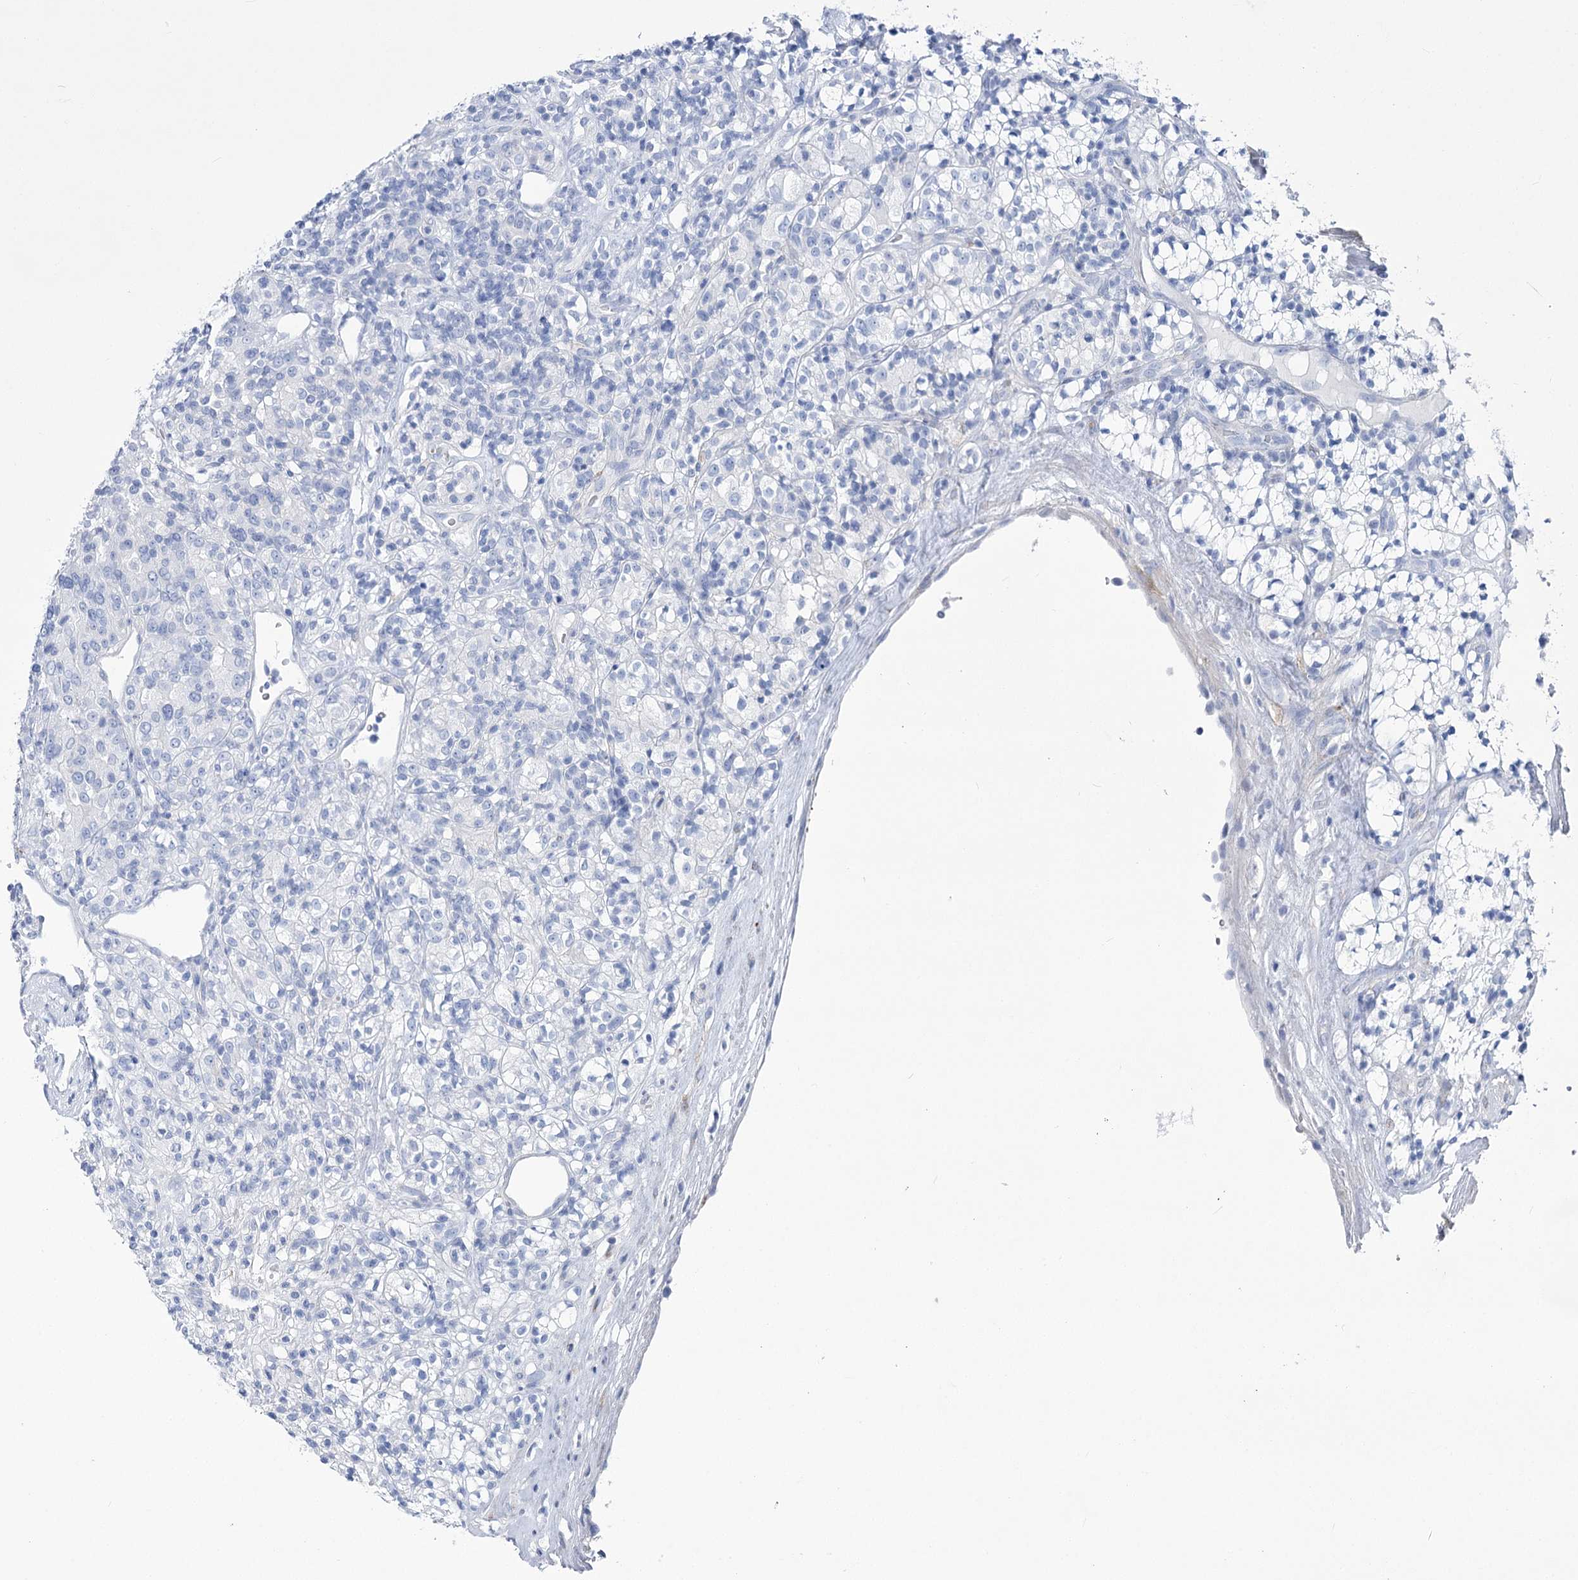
{"staining": {"intensity": "negative", "quantity": "none", "location": "none"}, "tissue": "renal cancer", "cell_type": "Tumor cells", "image_type": "cancer", "snomed": [{"axis": "morphology", "description": "Adenocarcinoma, NOS"}, {"axis": "topography", "description": "Kidney"}], "caption": "Human adenocarcinoma (renal) stained for a protein using immunohistochemistry (IHC) demonstrates no positivity in tumor cells.", "gene": "PCDHA1", "patient": {"sex": "male", "age": 77}}